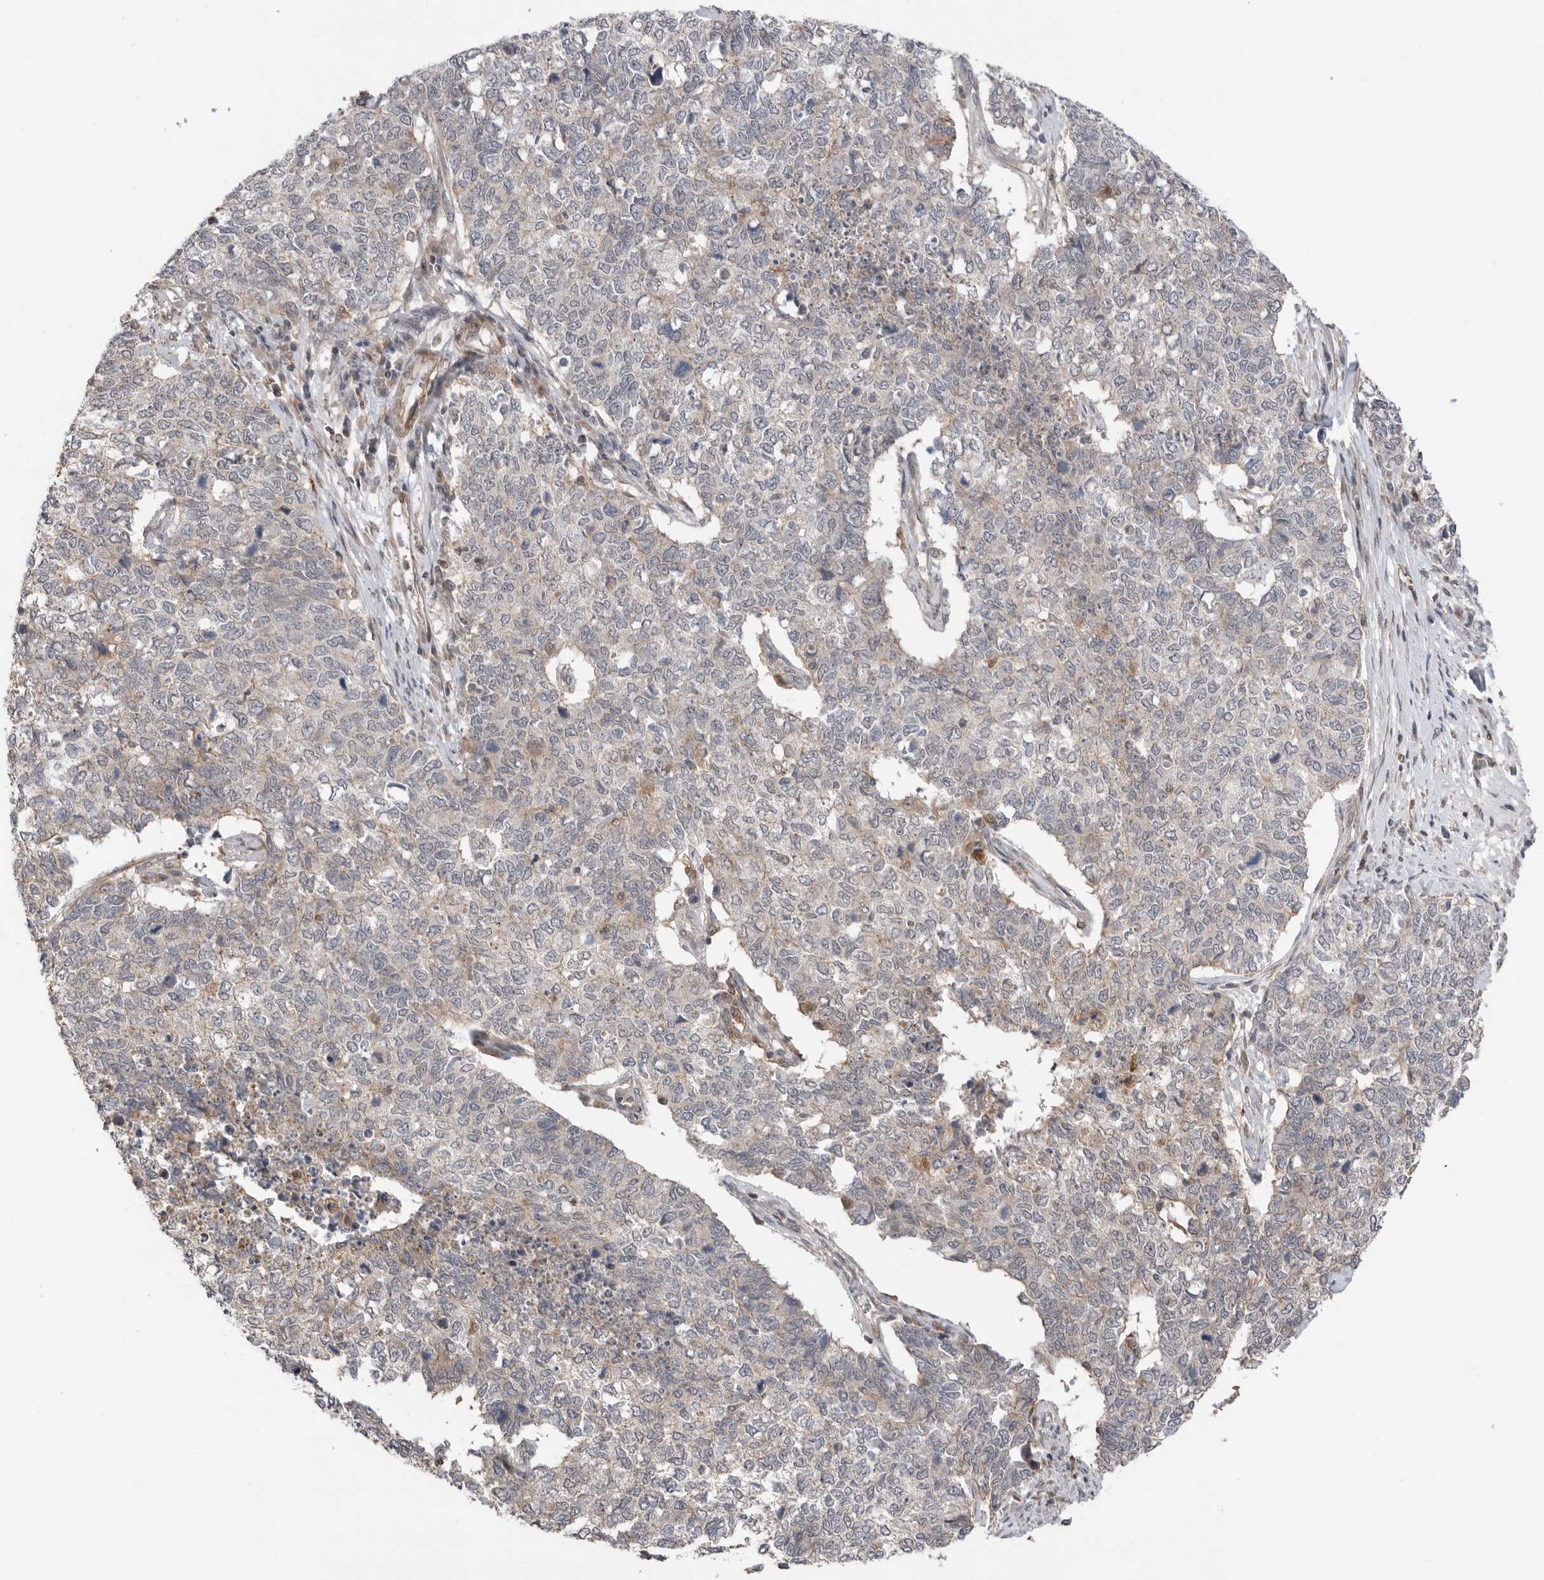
{"staining": {"intensity": "negative", "quantity": "none", "location": "none"}, "tissue": "cervical cancer", "cell_type": "Tumor cells", "image_type": "cancer", "snomed": [{"axis": "morphology", "description": "Squamous cell carcinoma, NOS"}, {"axis": "topography", "description": "Cervix"}], "caption": "Squamous cell carcinoma (cervical) was stained to show a protein in brown. There is no significant positivity in tumor cells.", "gene": "PEAK1", "patient": {"sex": "female", "age": 63}}